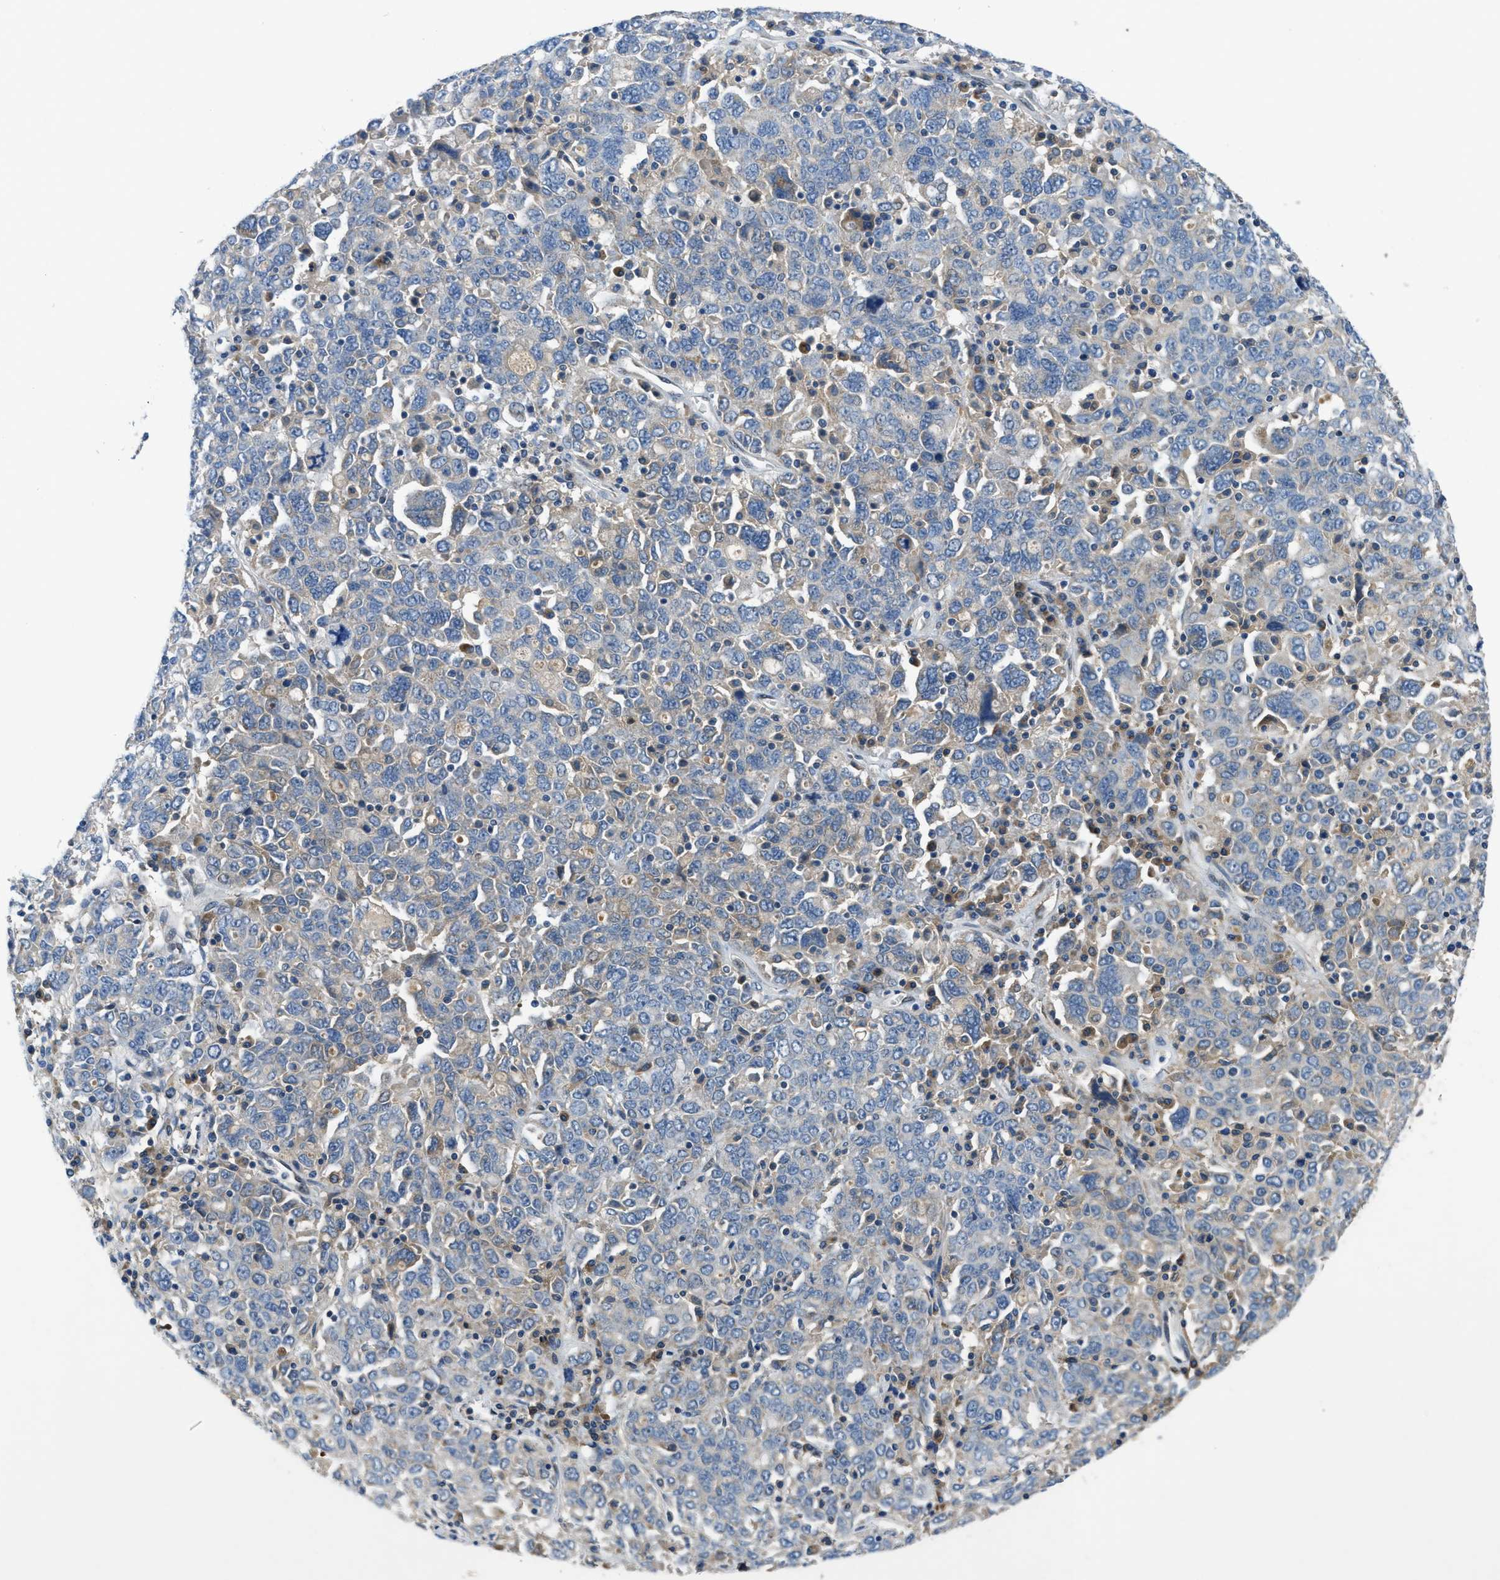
{"staining": {"intensity": "weak", "quantity": "<25%", "location": "cytoplasmic/membranous"}, "tissue": "ovarian cancer", "cell_type": "Tumor cells", "image_type": "cancer", "snomed": [{"axis": "morphology", "description": "Carcinoma, endometroid"}, {"axis": "topography", "description": "Ovary"}], "caption": "Immunohistochemistry (IHC) of human endometroid carcinoma (ovarian) demonstrates no expression in tumor cells.", "gene": "PNKD", "patient": {"sex": "female", "age": 62}}